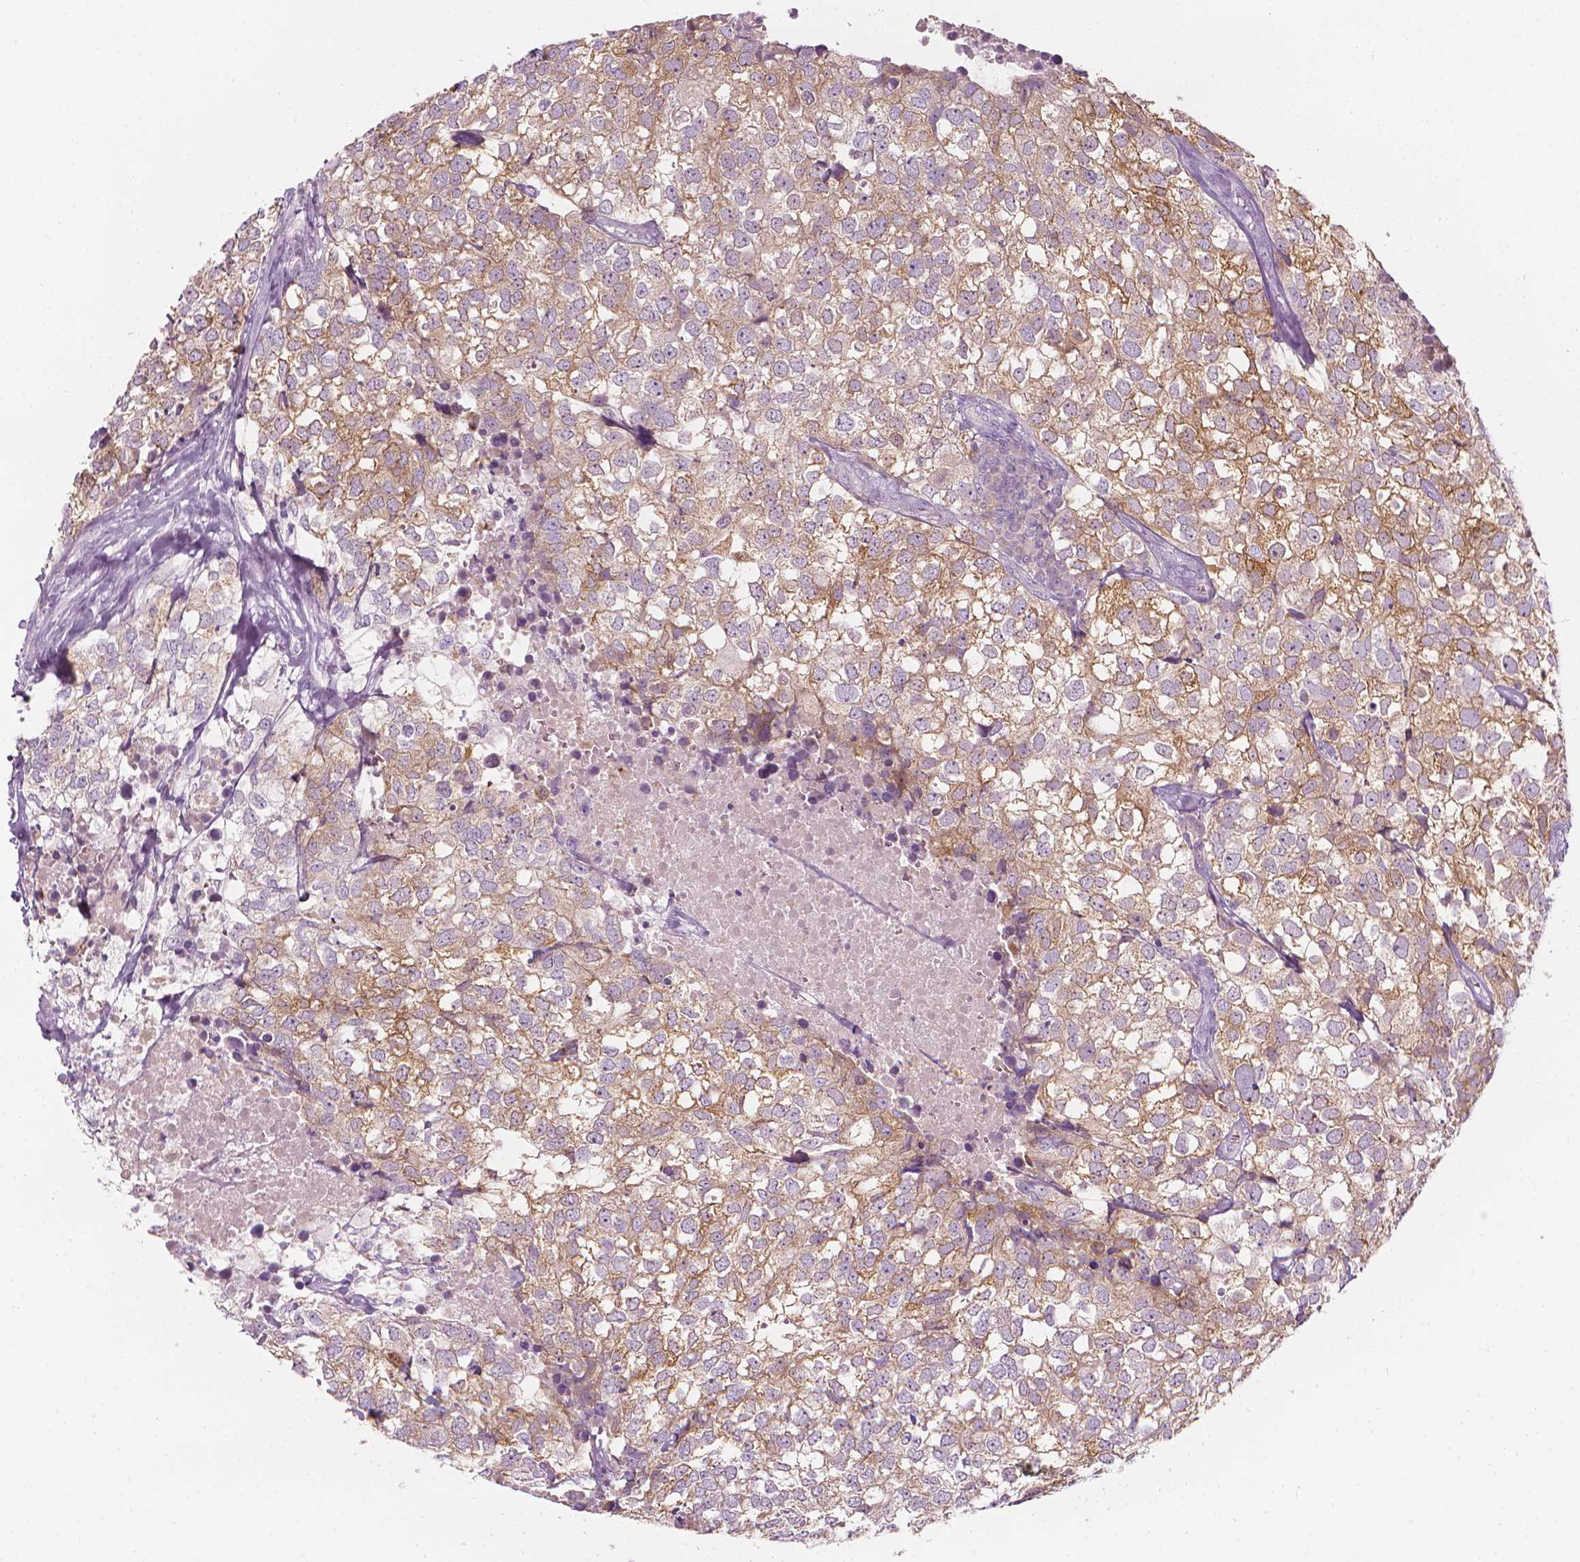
{"staining": {"intensity": "moderate", "quantity": "25%-75%", "location": "cytoplasmic/membranous"}, "tissue": "breast cancer", "cell_type": "Tumor cells", "image_type": "cancer", "snomed": [{"axis": "morphology", "description": "Duct carcinoma"}, {"axis": "topography", "description": "Breast"}], "caption": "Breast invasive ductal carcinoma tissue exhibits moderate cytoplasmic/membranous positivity in approximately 25%-75% of tumor cells", "gene": "SHMT1", "patient": {"sex": "female", "age": 30}}